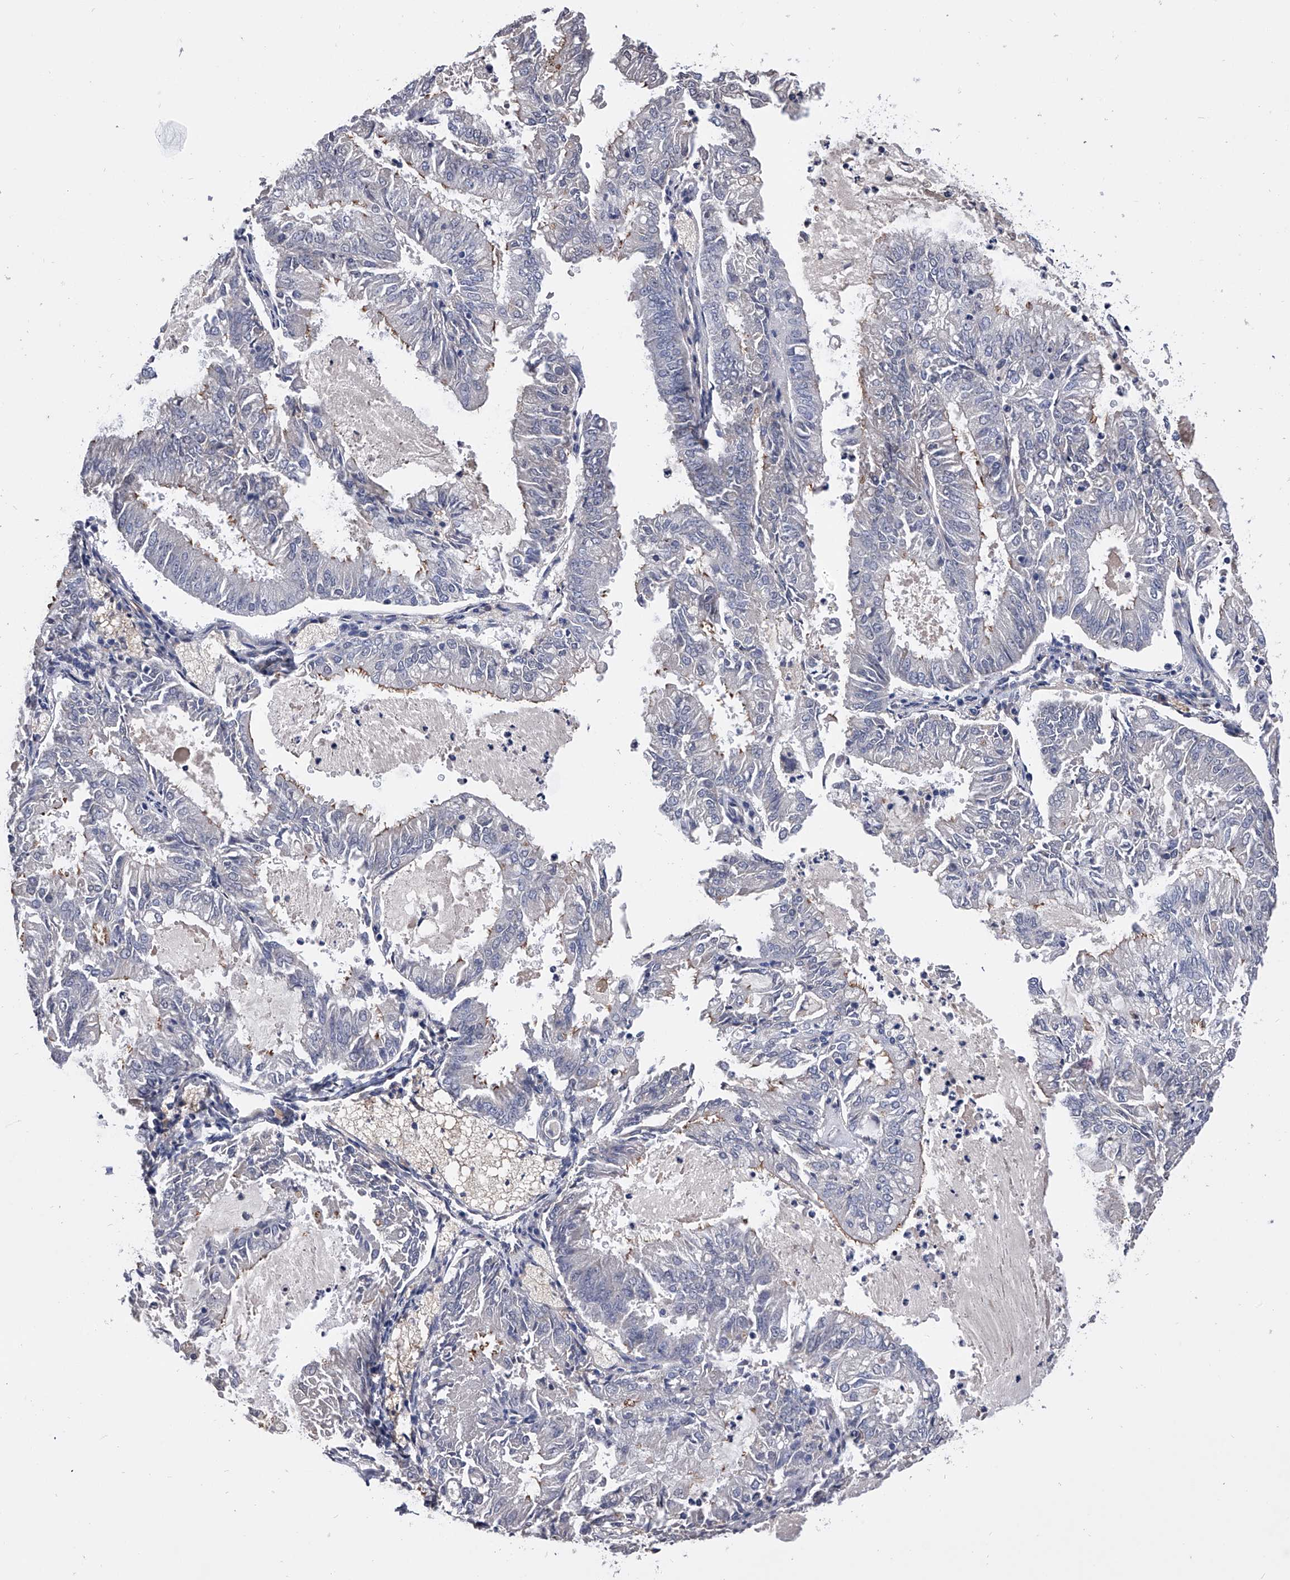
{"staining": {"intensity": "negative", "quantity": "none", "location": "none"}, "tissue": "endometrial cancer", "cell_type": "Tumor cells", "image_type": "cancer", "snomed": [{"axis": "morphology", "description": "Adenocarcinoma, NOS"}, {"axis": "topography", "description": "Endometrium"}], "caption": "The image reveals no staining of tumor cells in adenocarcinoma (endometrial). Brightfield microscopy of immunohistochemistry stained with DAB (3,3'-diaminobenzidine) (brown) and hematoxylin (blue), captured at high magnification.", "gene": "EFCAB7", "patient": {"sex": "female", "age": 57}}